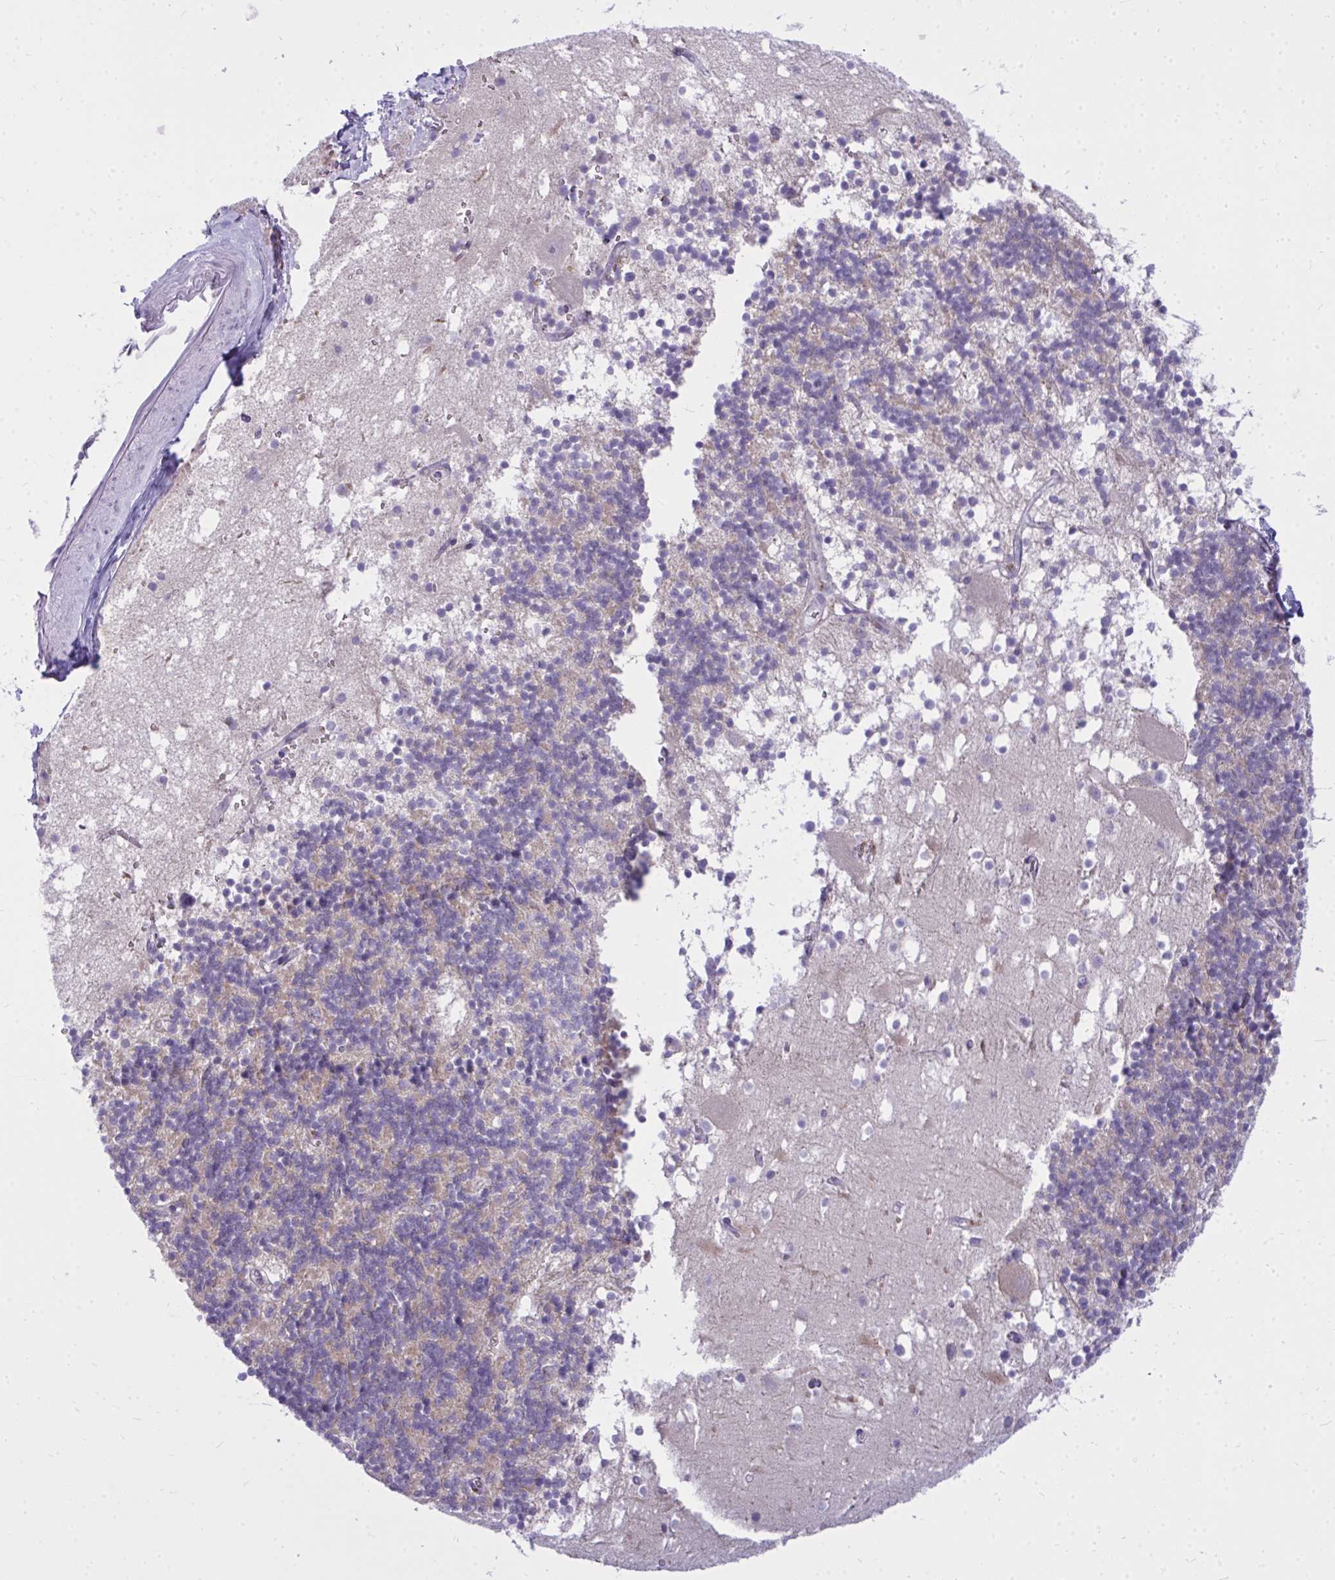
{"staining": {"intensity": "weak", "quantity": "<25%", "location": "cytoplasmic/membranous"}, "tissue": "cerebellum", "cell_type": "Cells in granular layer", "image_type": "normal", "snomed": [{"axis": "morphology", "description": "Normal tissue, NOS"}, {"axis": "topography", "description": "Cerebellum"}], "caption": "DAB immunohistochemical staining of unremarkable human cerebellum exhibits no significant expression in cells in granular layer.", "gene": "ZSCAN25", "patient": {"sex": "male", "age": 54}}